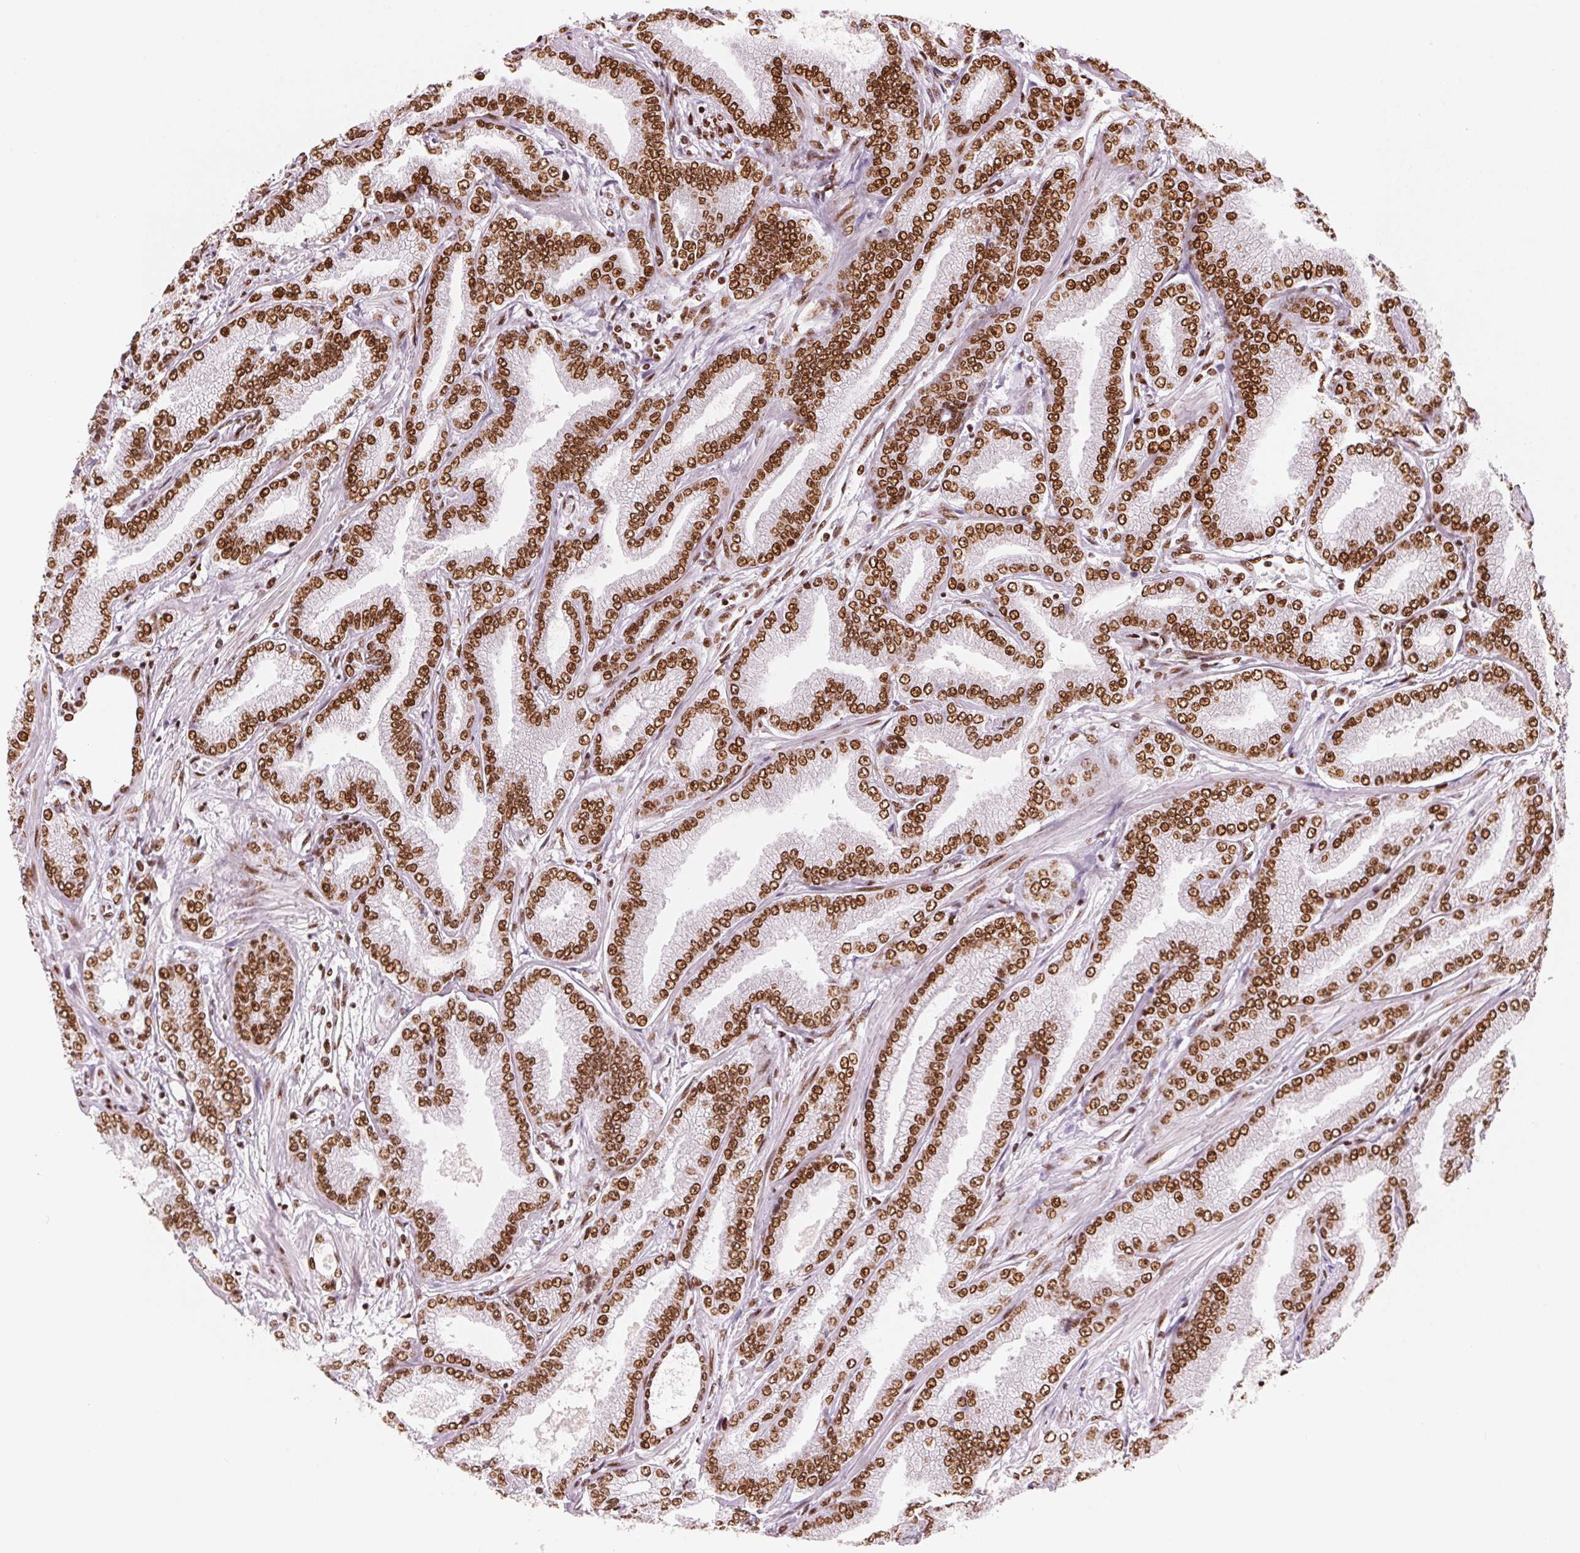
{"staining": {"intensity": "strong", "quantity": ">75%", "location": "nuclear"}, "tissue": "prostate cancer", "cell_type": "Tumor cells", "image_type": "cancer", "snomed": [{"axis": "morphology", "description": "Adenocarcinoma, Low grade"}, {"axis": "topography", "description": "Prostate"}], "caption": "DAB (3,3'-diaminobenzidine) immunohistochemical staining of human prostate cancer exhibits strong nuclear protein expression in about >75% of tumor cells. Using DAB (brown) and hematoxylin (blue) stains, captured at high magnification using brightfield microscopy.", "gene": "NXF1", "patient": {"sex": "male", "age": 55}}